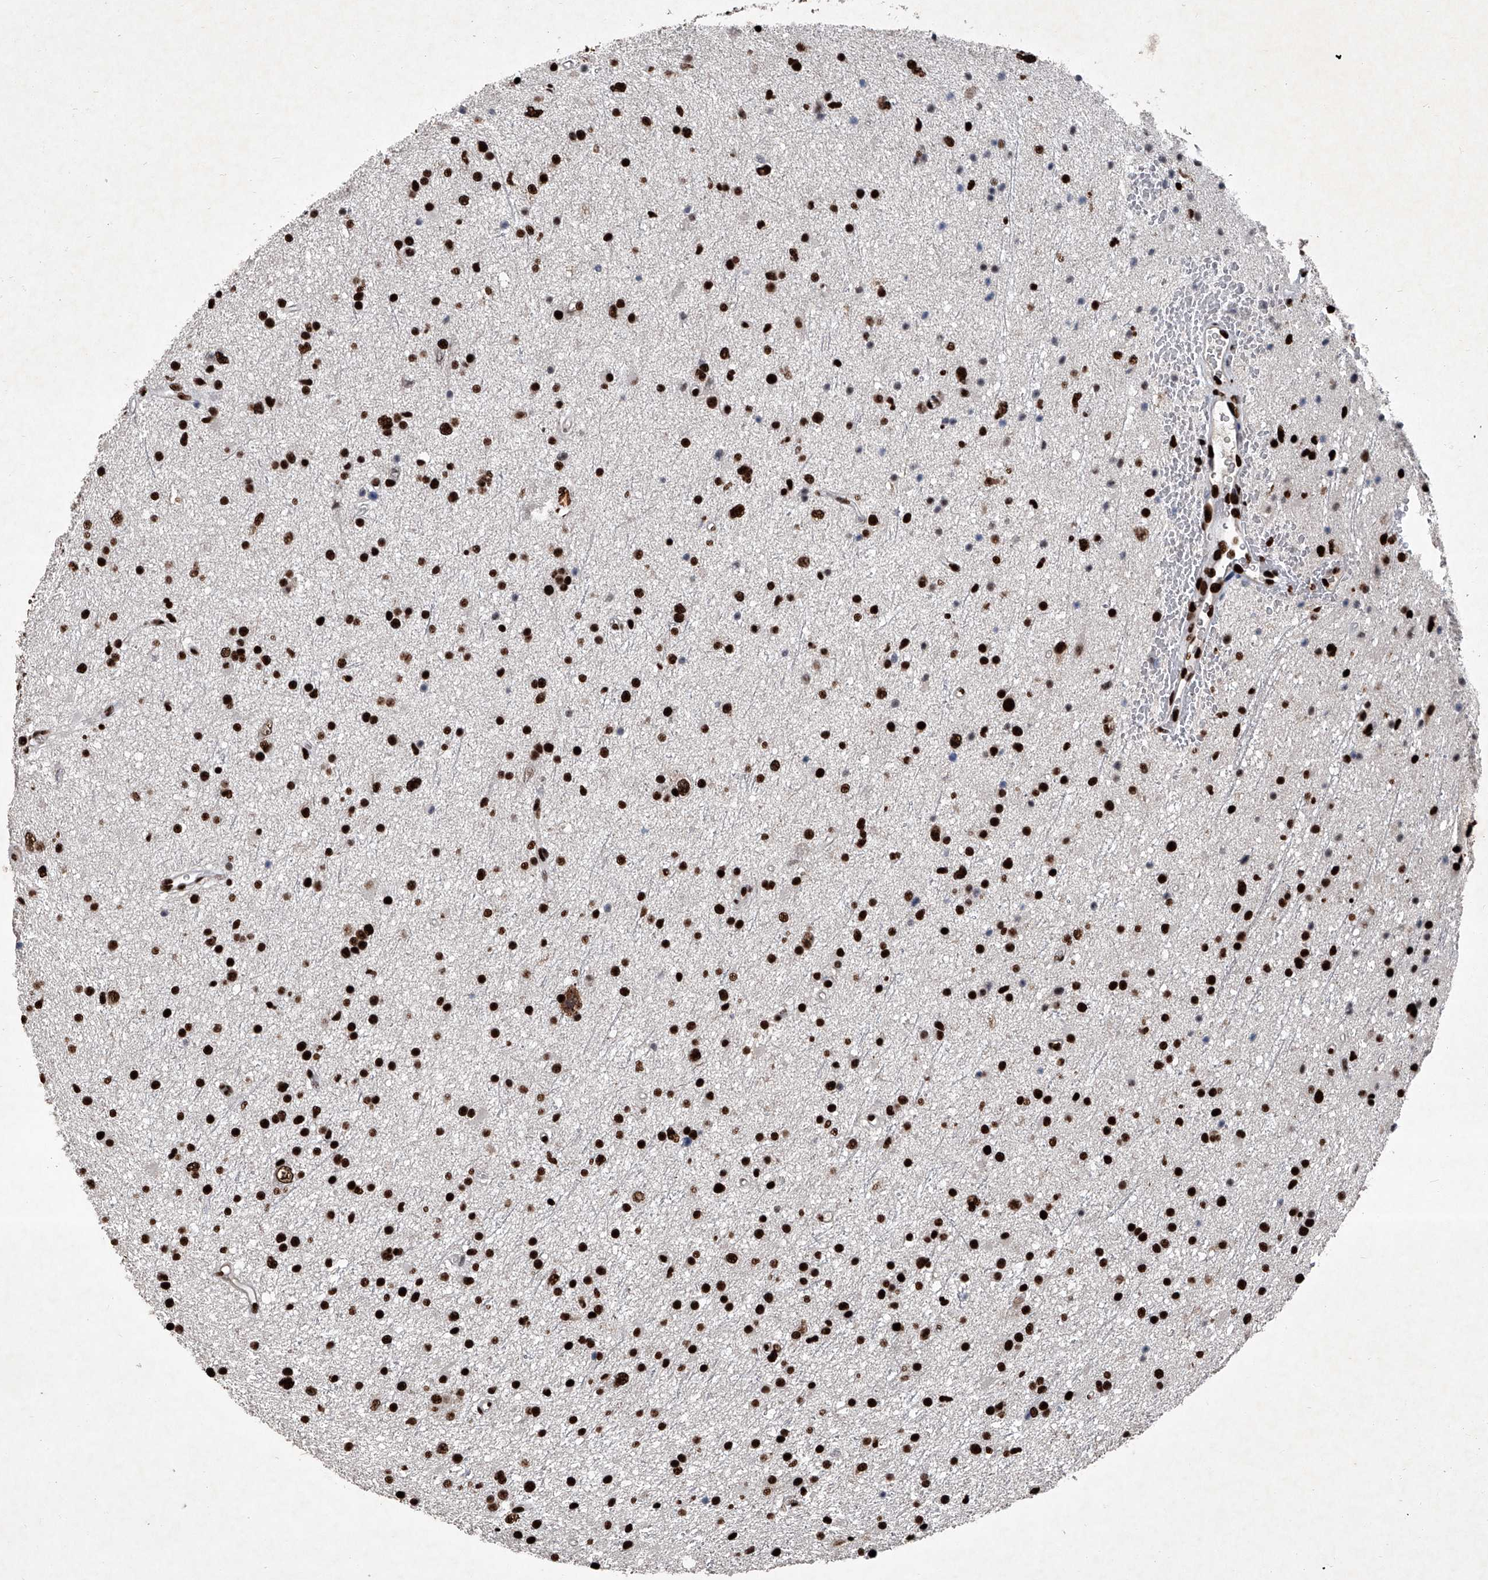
{"staining": {"intensity": "strong", "quantity": ">75%", "location": "nuclear"}, "tissue": "glioma", "cell_type": "Tumor cells", "image_type": "cancer", "snomed": [{"axis": "morphology", "description": "Glioma, malignant, Low grade"}, {"axis": "topography", "description": "Cerebral cortex"}], "caption": "IHC (DAB (3,3'-diaminobenzidine)) staining of low-grade glioma (malignant) reveals strong nuclear protein positivity in approximately >75% of tumor cells.", "gene": "DDX39B", "patient": {"sex": "female", "age": 39}}